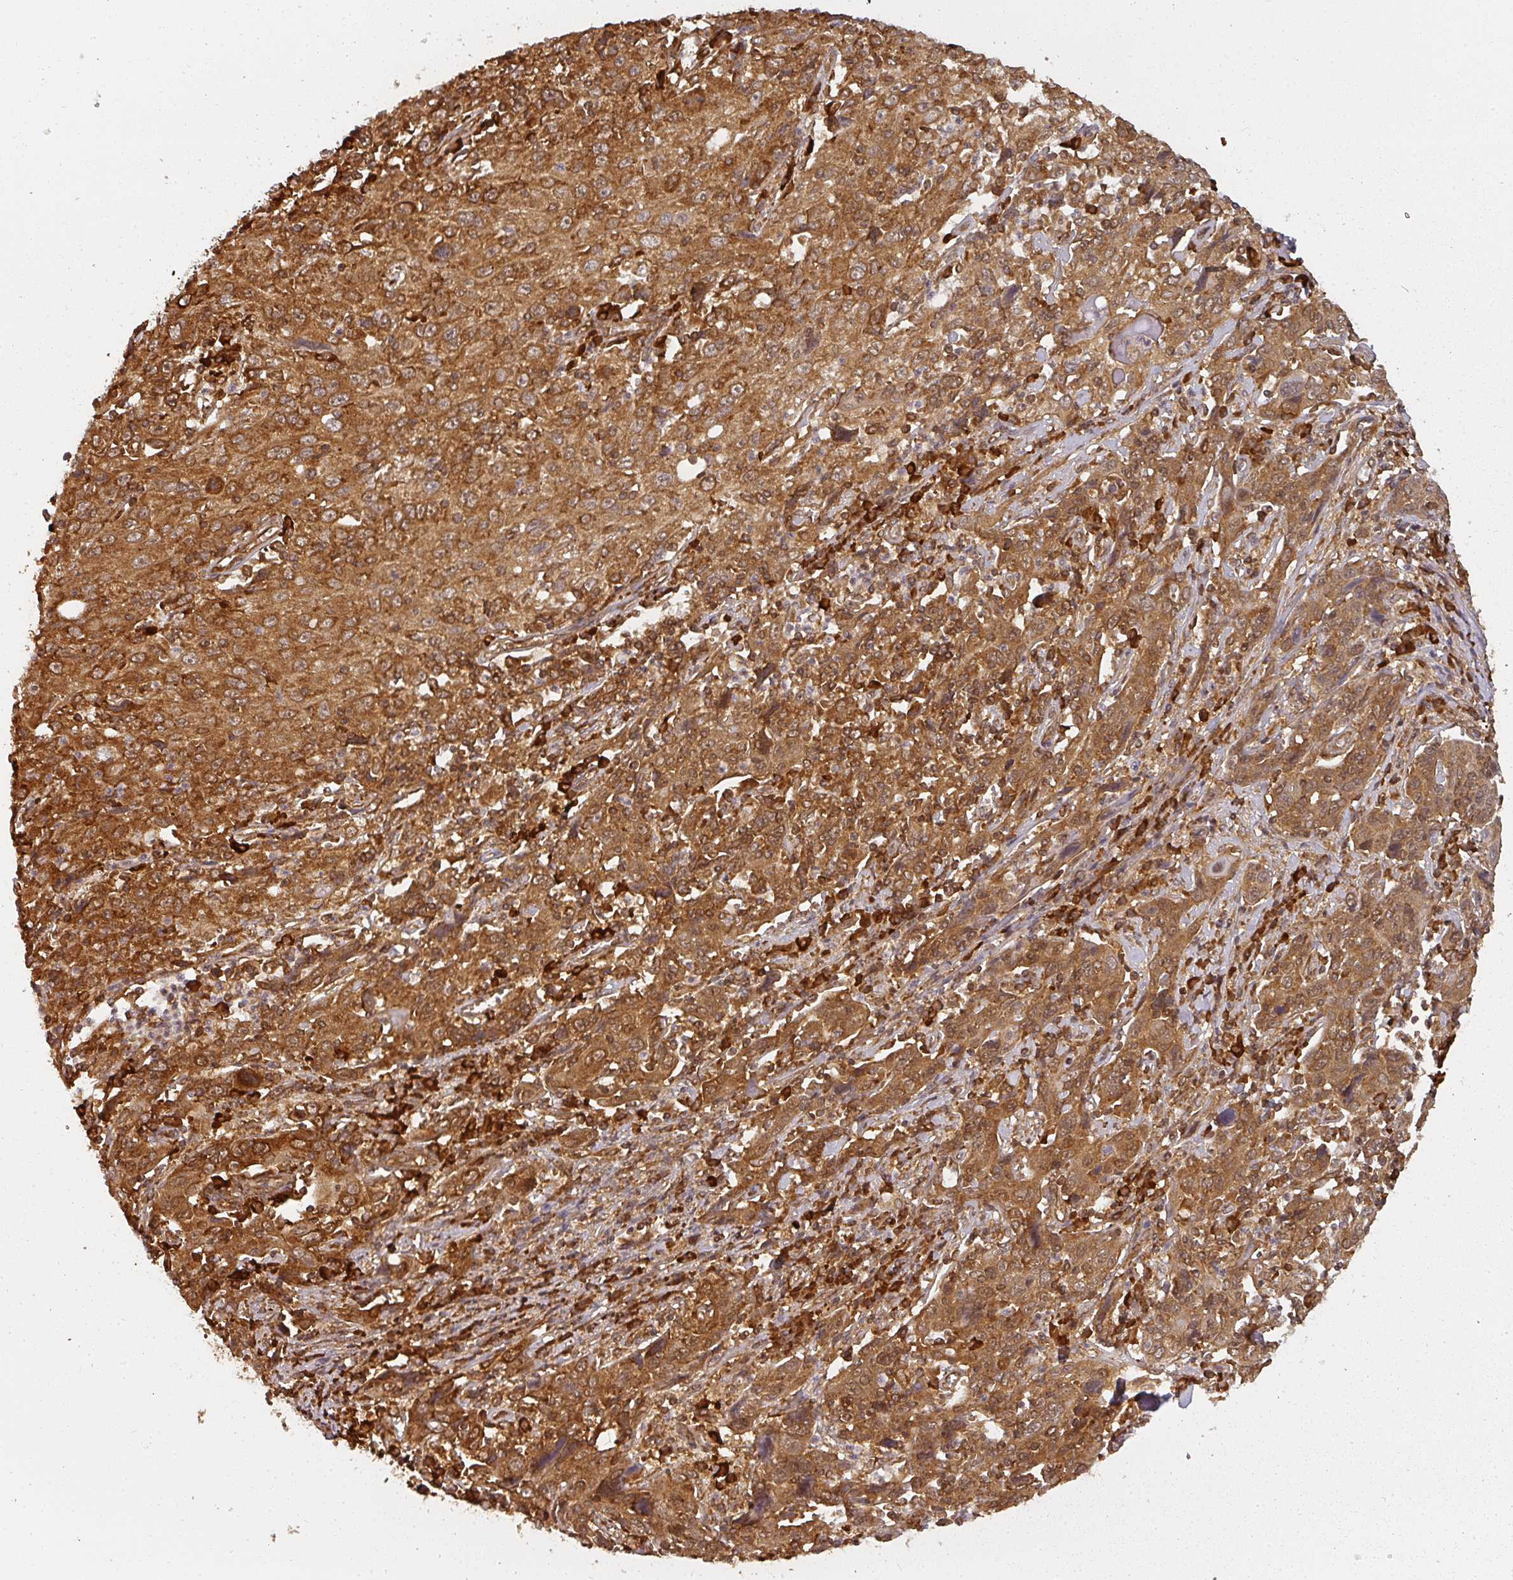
{"staining": {"intensity": "strong", "quantity": ">75%", "location": "cytoplasmic/membranous"}, "tissue": "cervical cancer", "cell_type": "Tumor cells", "image_type": "cancer", "snomed": [{"axis": "morphology", "description": "Squamous cell carcinoma, NOS"}, {"axis": "topography", "description": "Cervix"}], "caption": "Squamous cell carcinoma (cervical) was stained to show a protein in brown. There is high levels of strong cytoplasmic/membranous staining in approximately >75% of tumor cells.", "gene": "PPP6R3", "patient": {"sex": "female", "age": 46}}